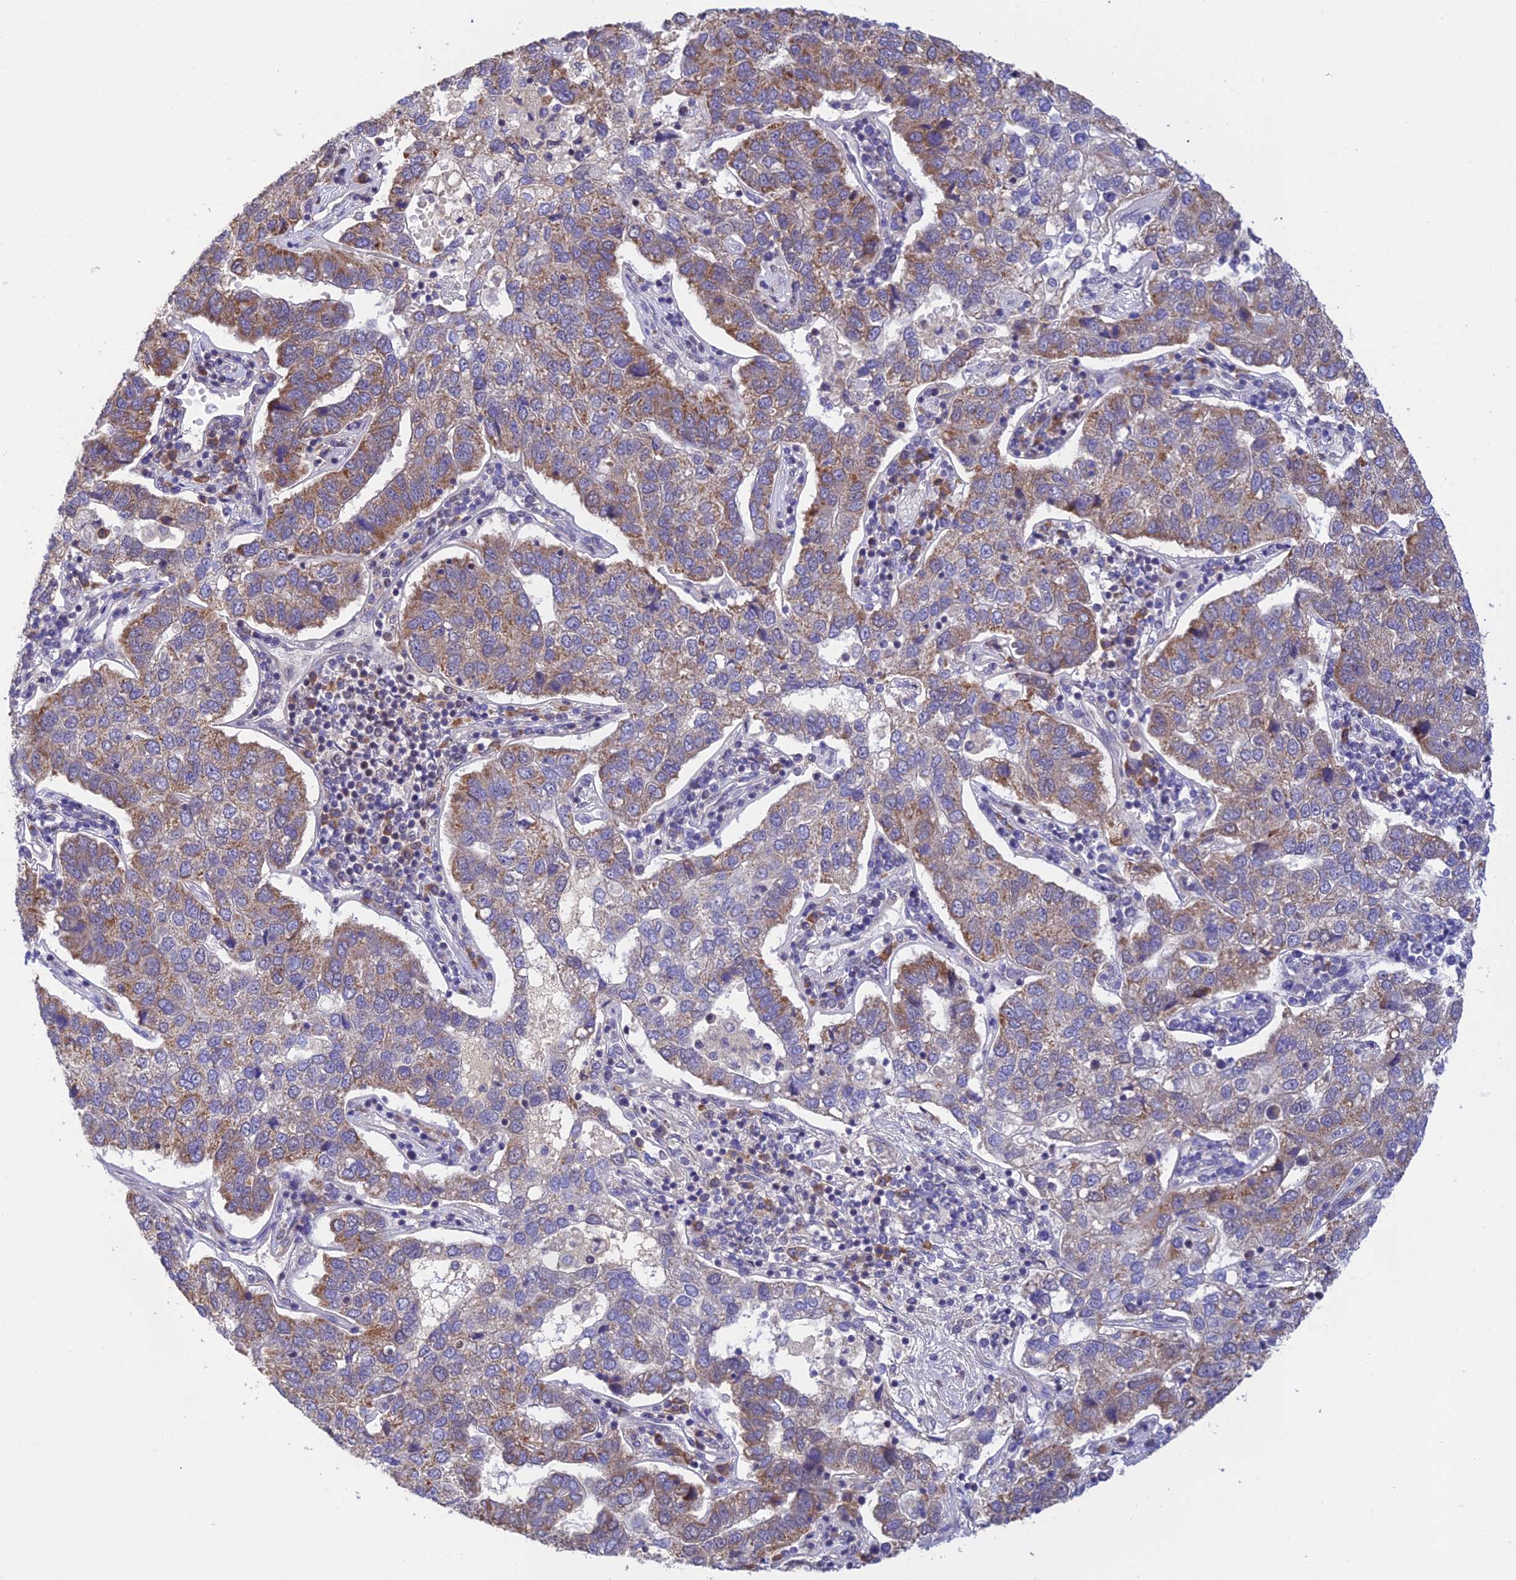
{"staining": {"intensity": "weak", "quantity": "25%-75%", "location": "cytoplasmic/membranous"}, "tissue": "pancreatic cancer", "cell_type": "Tumor cells", "image_type": "cancer", "snomed": [{"axis": "morphology", "description": "Adenocarcinoma, NOS"}, {"axis": "topography", "description": "Pancreas"}], "caption": "Immunohistochemical staining of pancreatic adenocarcinoma shows low levels of weak cytoplasmic/membranous protein staining in approximately 25%-75% of tumor cells. Immunohistochemistry (ihc) stains the protein in brown and the nuclei are stained blue.", "gene": "PEX16", "patient": {"sex": "female", "age": 61}}